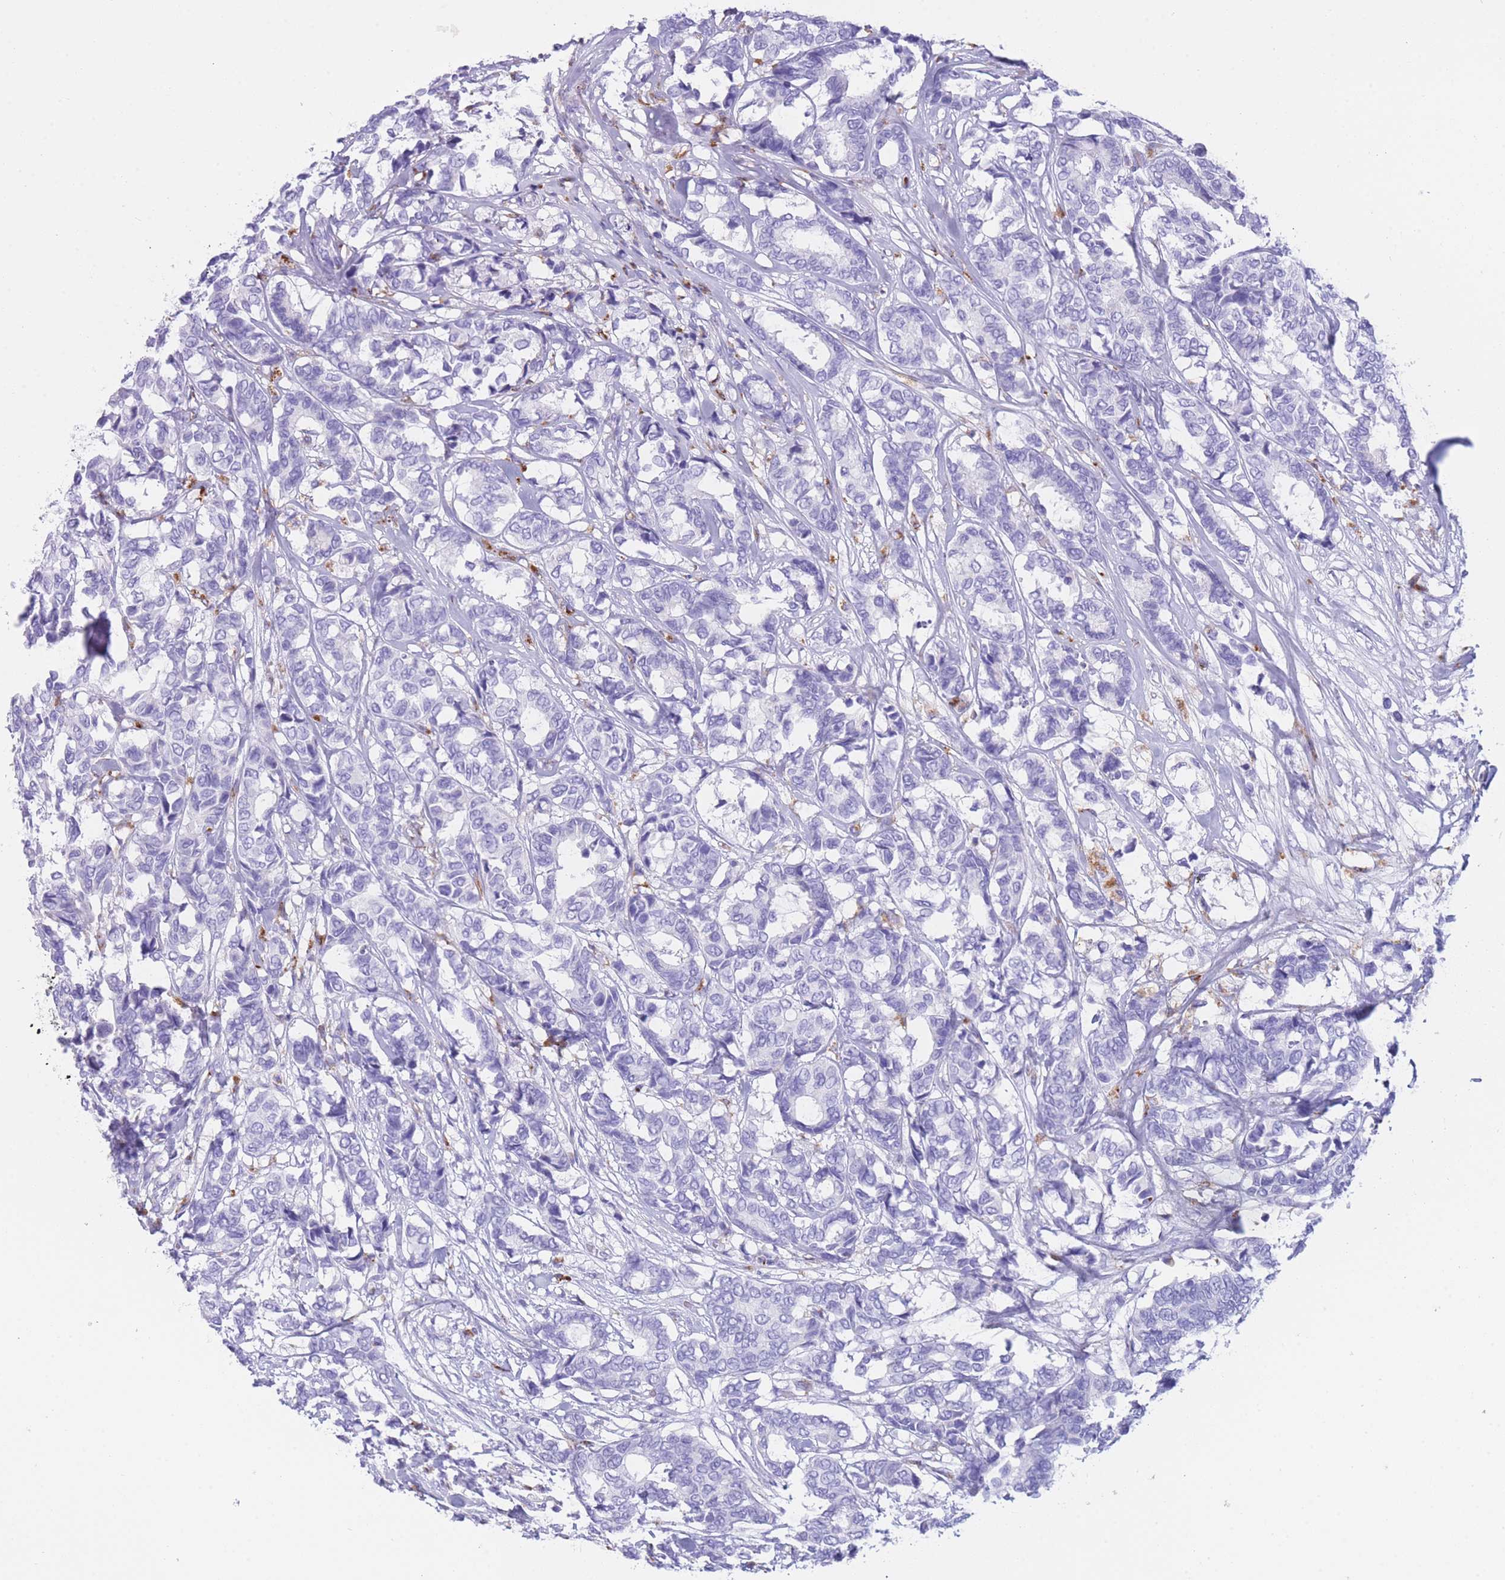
{"staining": {"intensity": "negative", "quantity": "none", "location": "none"}, "tissue": "breast cancer", "cell_type": "Tumor cells", "image_type": "cancer", "snomed": [{"axis": "morphology", "description": "Duct carcinoma"}, {"axis": "topography", "description": "Breast"}], "caption": "Immunohistochemistry micrograph of neoplastic tissue: human breast cancer stained with DAB reveals no significant protein expression in tumor cells. (DAB immunohistochemistry (IHC), high magnification).", "gene": "PLBD1", "patient": {"sex": "female", "age": 87}}